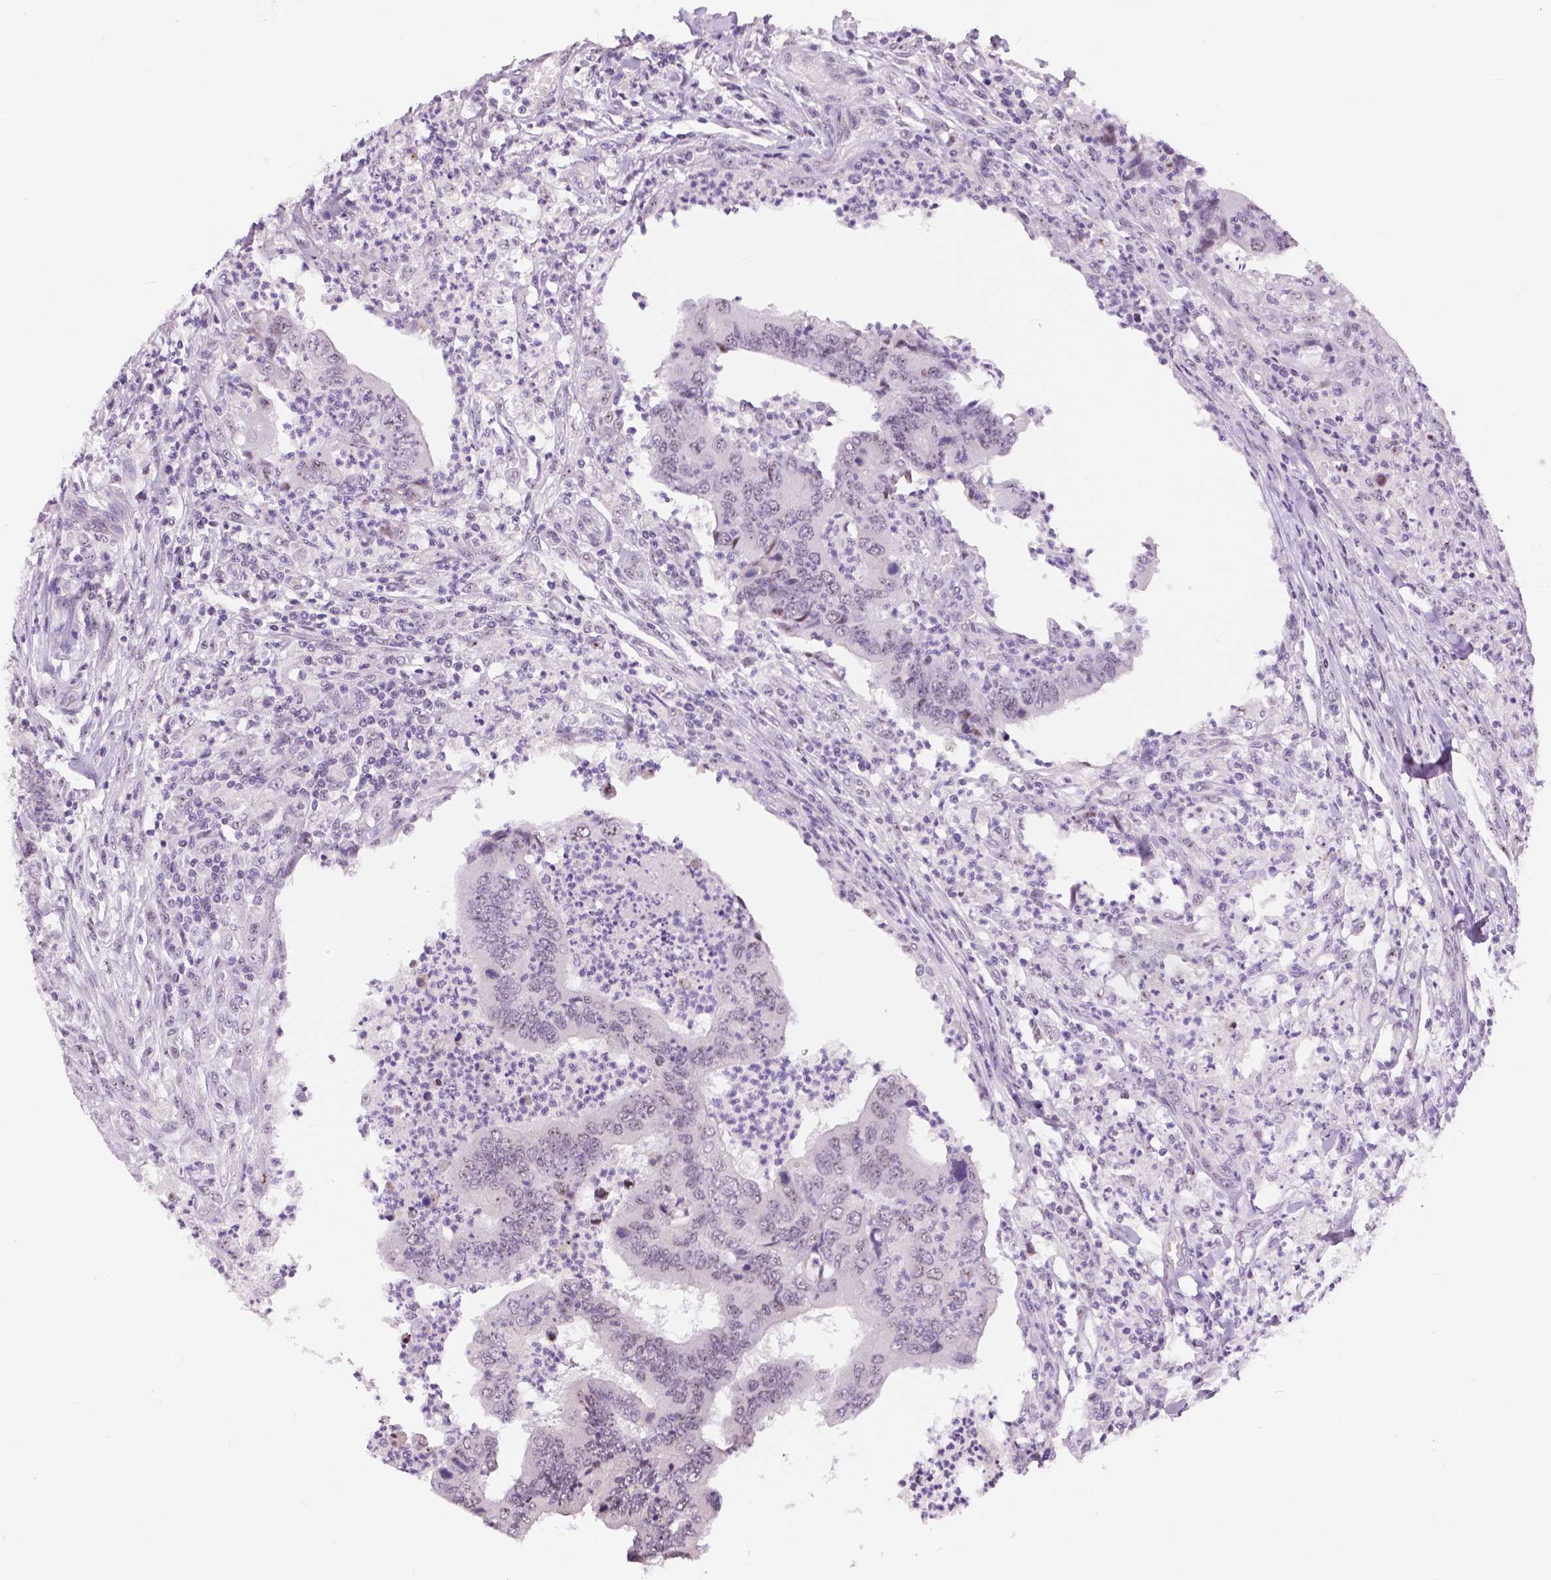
{"staining": {"intensity": "weak", "quantity": "<25%", "location": "nuclear"}, "tissue": "colorectal cancer", "cell_type": "Tumor cells", "image_type": "cancer", "snomed": [{"axis": "morphology", "description": "Adenocarcinoma, NOS"}, {"axis": "topography", "description": "Colon"}], "caption": "A high-resolution micrograph shows IHC staining of colorectal cancer, which shows no significant expression in tumor cells.", "gene": "NHP2", "patient": {"sex": "female", "age": 67}}